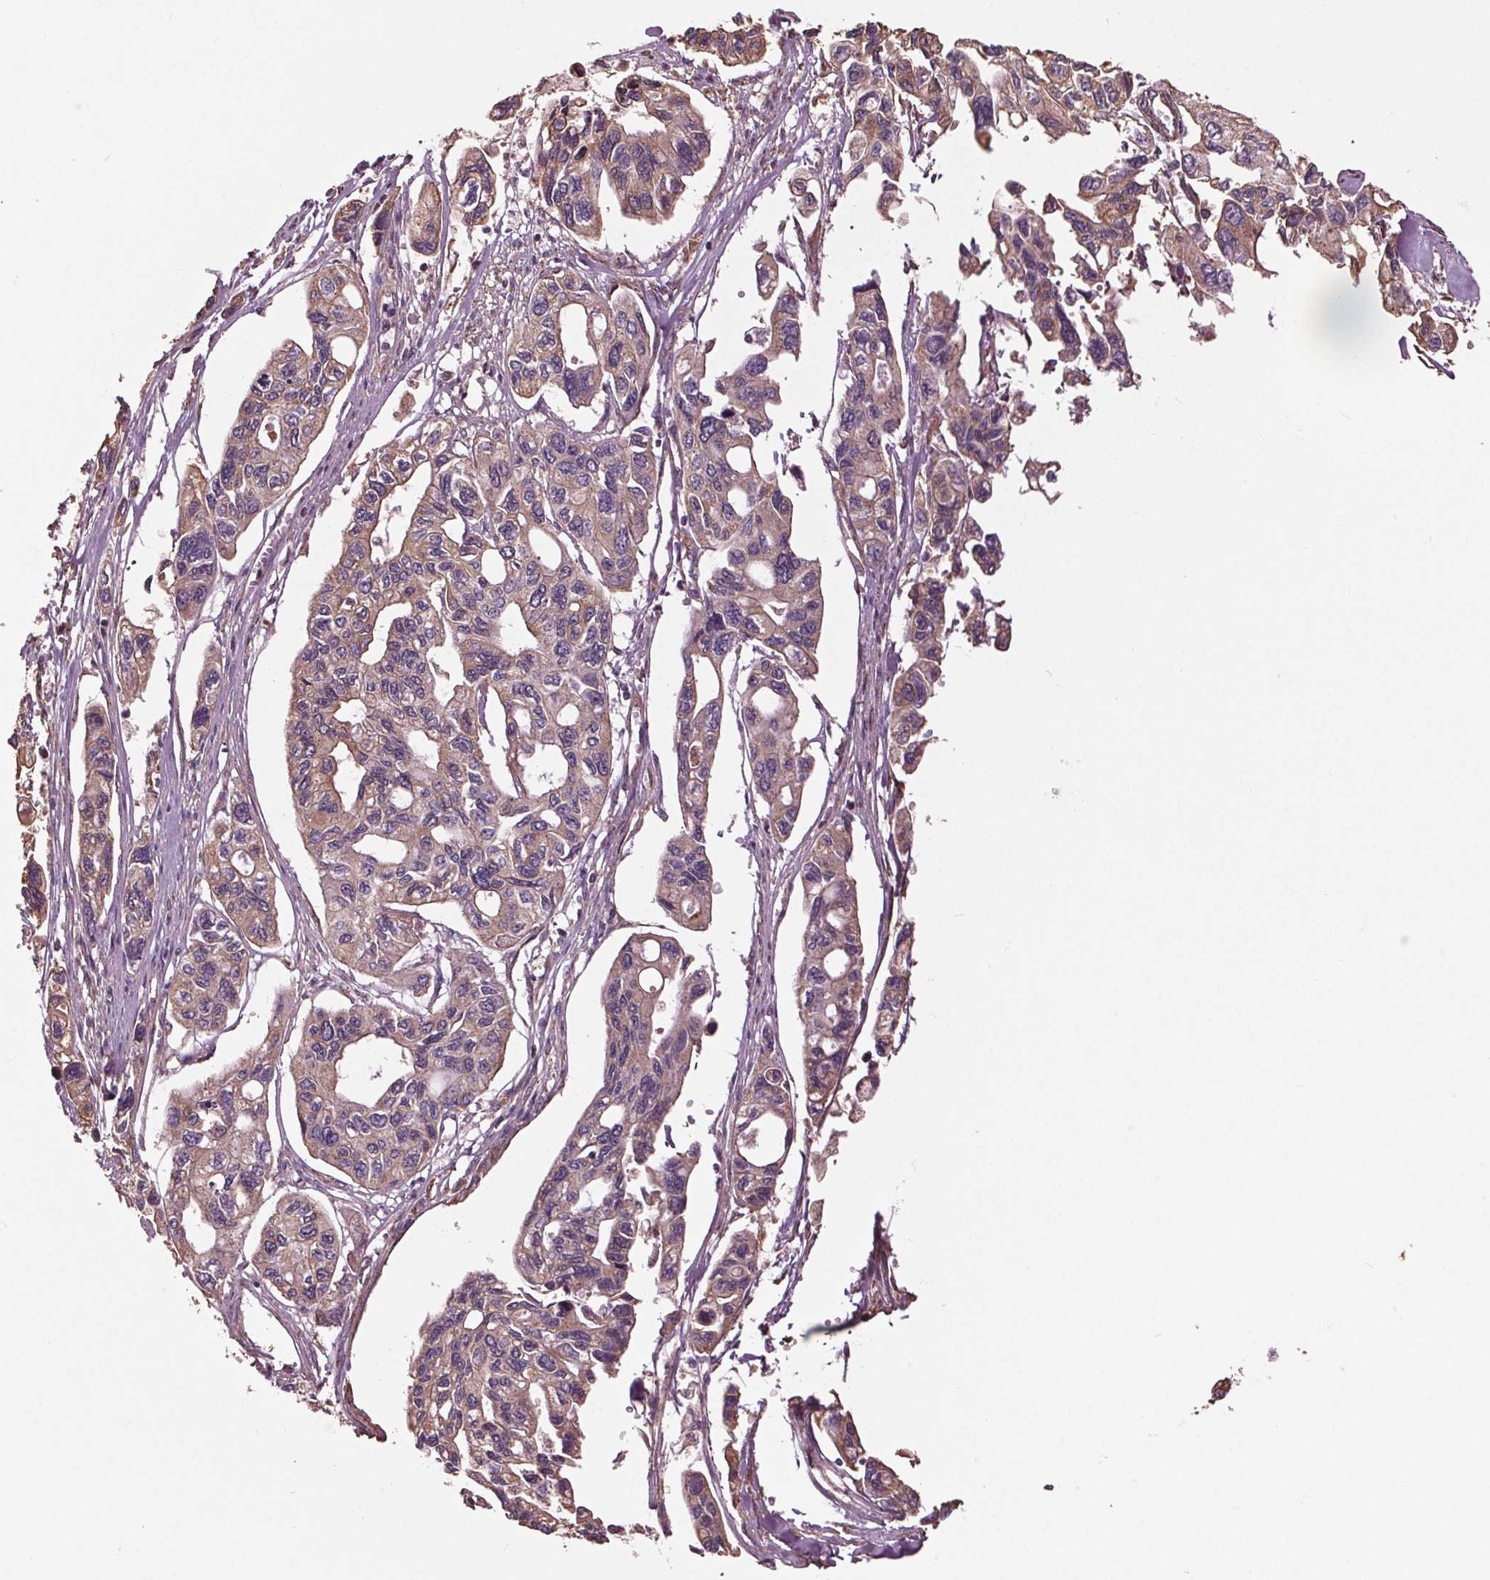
{"staining": {"intensity": "weak", "quantity": "25%-75%", "location": "cytoplasmic/membranous"}, "tissue": "pancreatic cancer", "cell_type": "Tumor cells", "image_type": "cancer", "snomed": [{"axis": "morphology", "description": "Adenocarcinoma, NOS"}, {"axis": "topography", "description": "Pancreas"}], "caption": "Human pancreatic cancer stained with a protein marker reveals weak staining in tumor cells.", "gene": "RNPEP", "patient": {"sex": "female", "age": 76}}